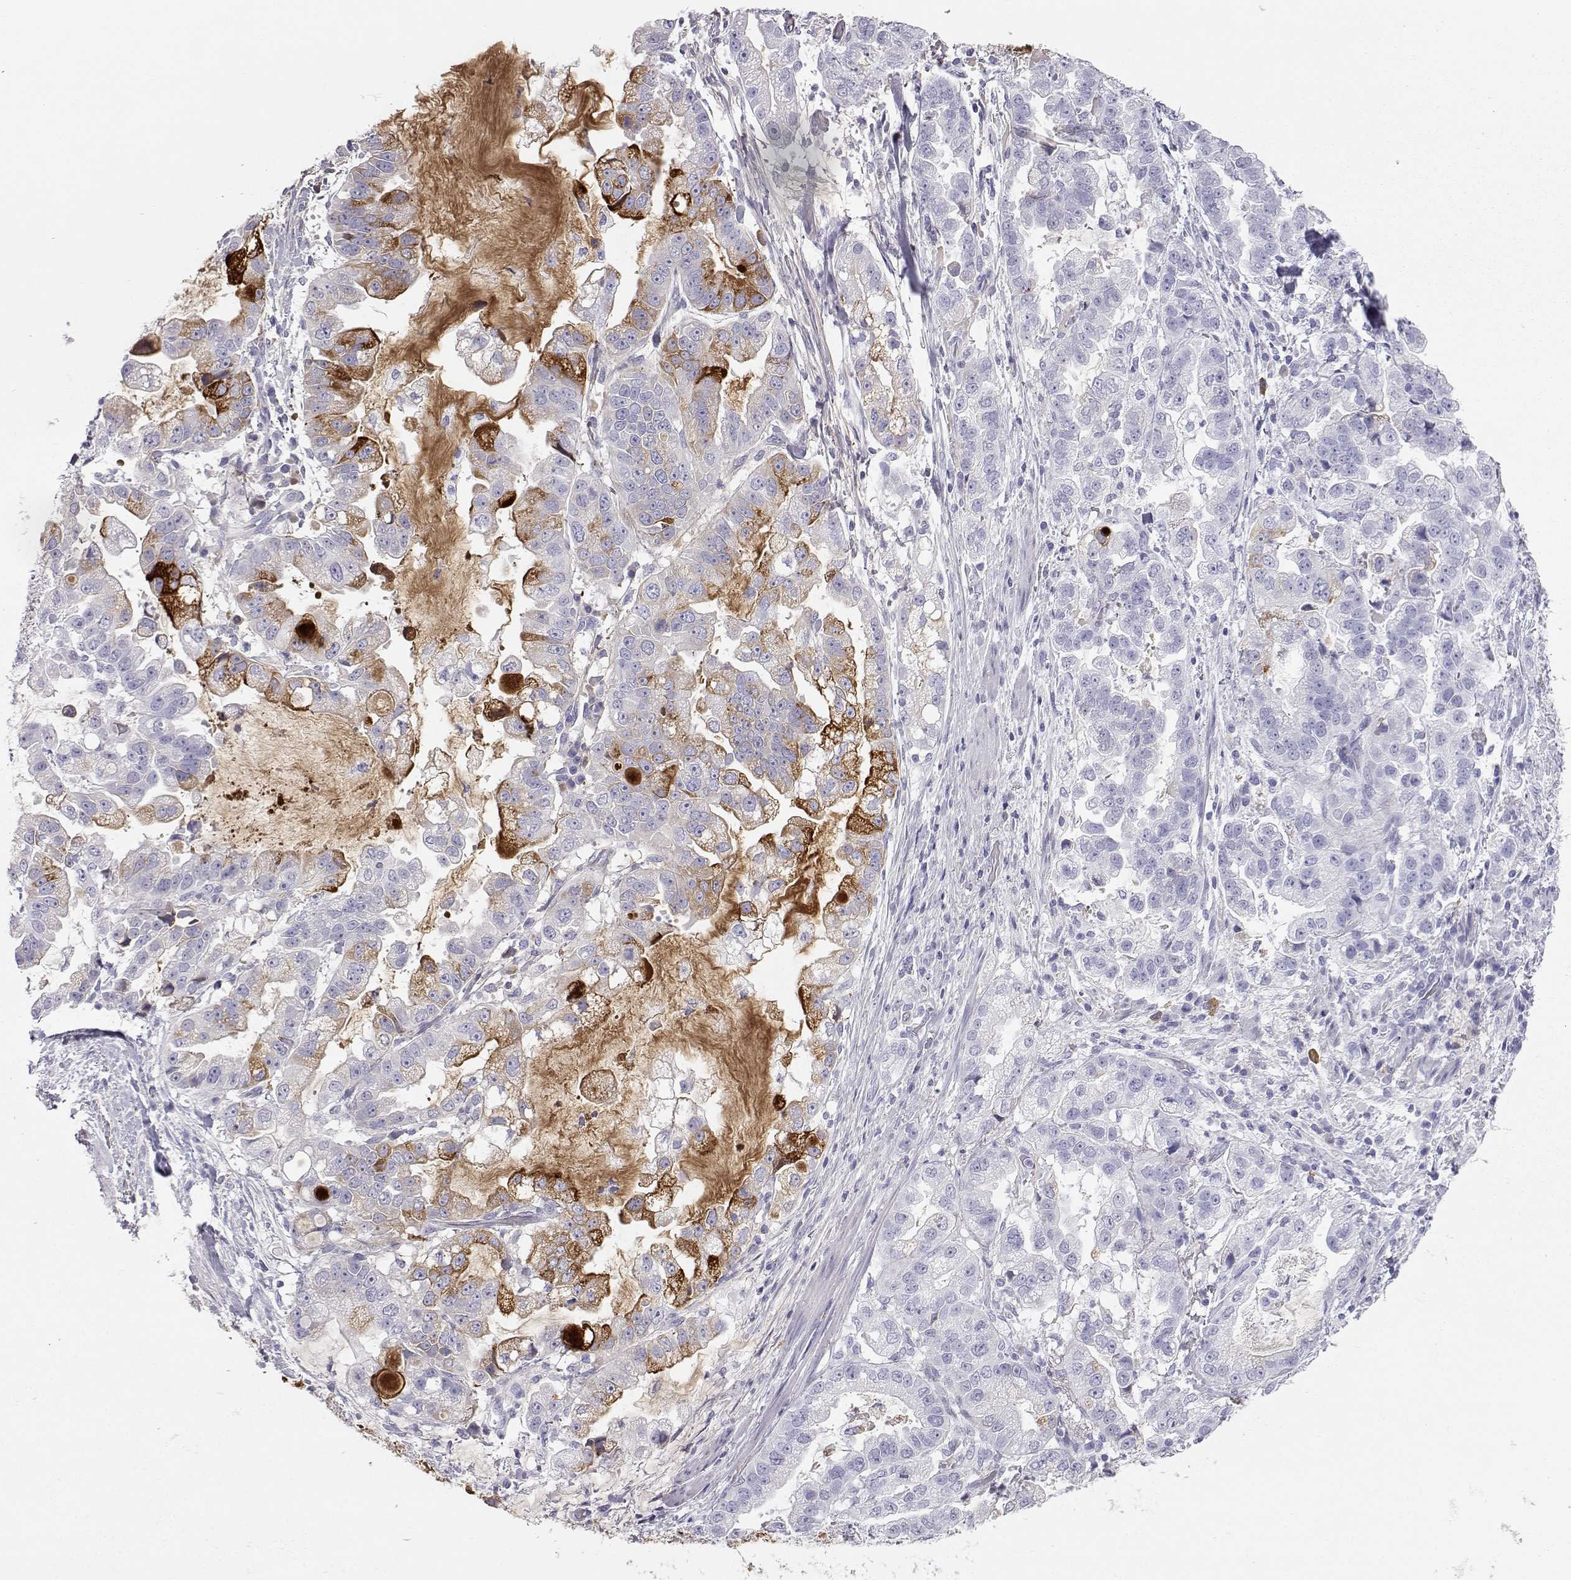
{"staining": {"intensity": "moderate", "quantity": "<25%", "location": "cytoplasmic/membranous"}, "tissue": "stomach cancer", "cell_type": "Tumor cells", "image_type": "cancer", "snomed": [{"axis": "morphology", "description": "Adenocarcinoma, NOS"}, {"axis": "topography", "description": "Stomach"}], "caption": "The photomicrograph demonstrates staining of stomach adenocarcinoma, revealing moderate cytoplasmic/membranous protein staining (brown color) within tumor cells.", "gene": "ITLN2", "patient": {"sex": "male", "age": 59}}